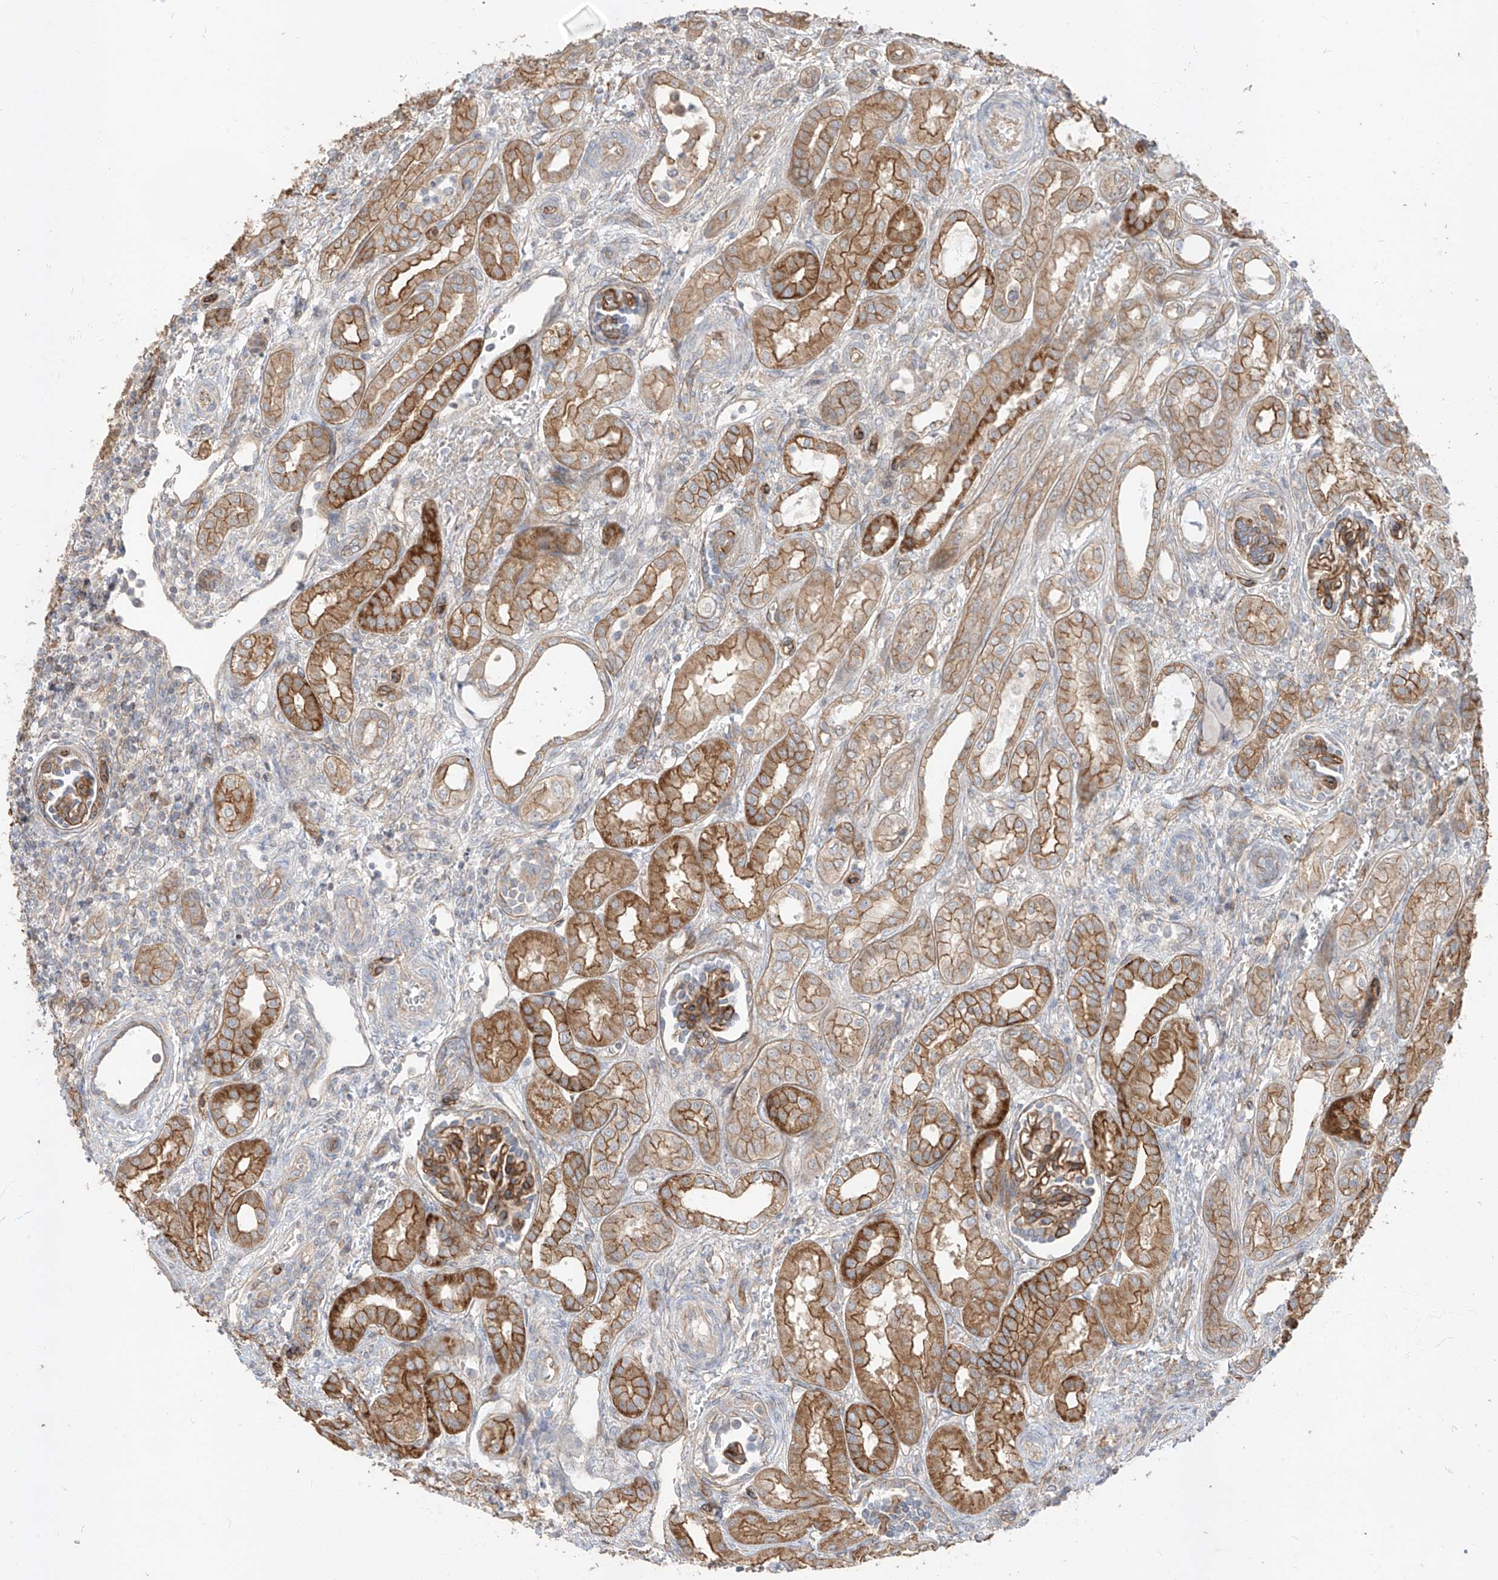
{"staining": {"intensity": "moderate", "quantity": "25%-75%", "location": "cytoplasmic/membranous"}, "tissue": "kidney", "cell_type": "Cells in glomeruli", "image_type": "normal", "snomed": [{"axis": "morphology", "description": "Normal tissue, NOS"}, {"axis": "morphology", "description": "Neoplasm, malignant, NOS"}, {"axis": "topography", "description": "Kidney"}], "caption": "Immunohistochemical staining of benign human kidney exhibits medium levels of moderate cytoplasmic/membranous expression in about 25%-75% of cells in glomeruli.", "gene": "EPHX4", "patient": {"sex": "female", "age": 1}}